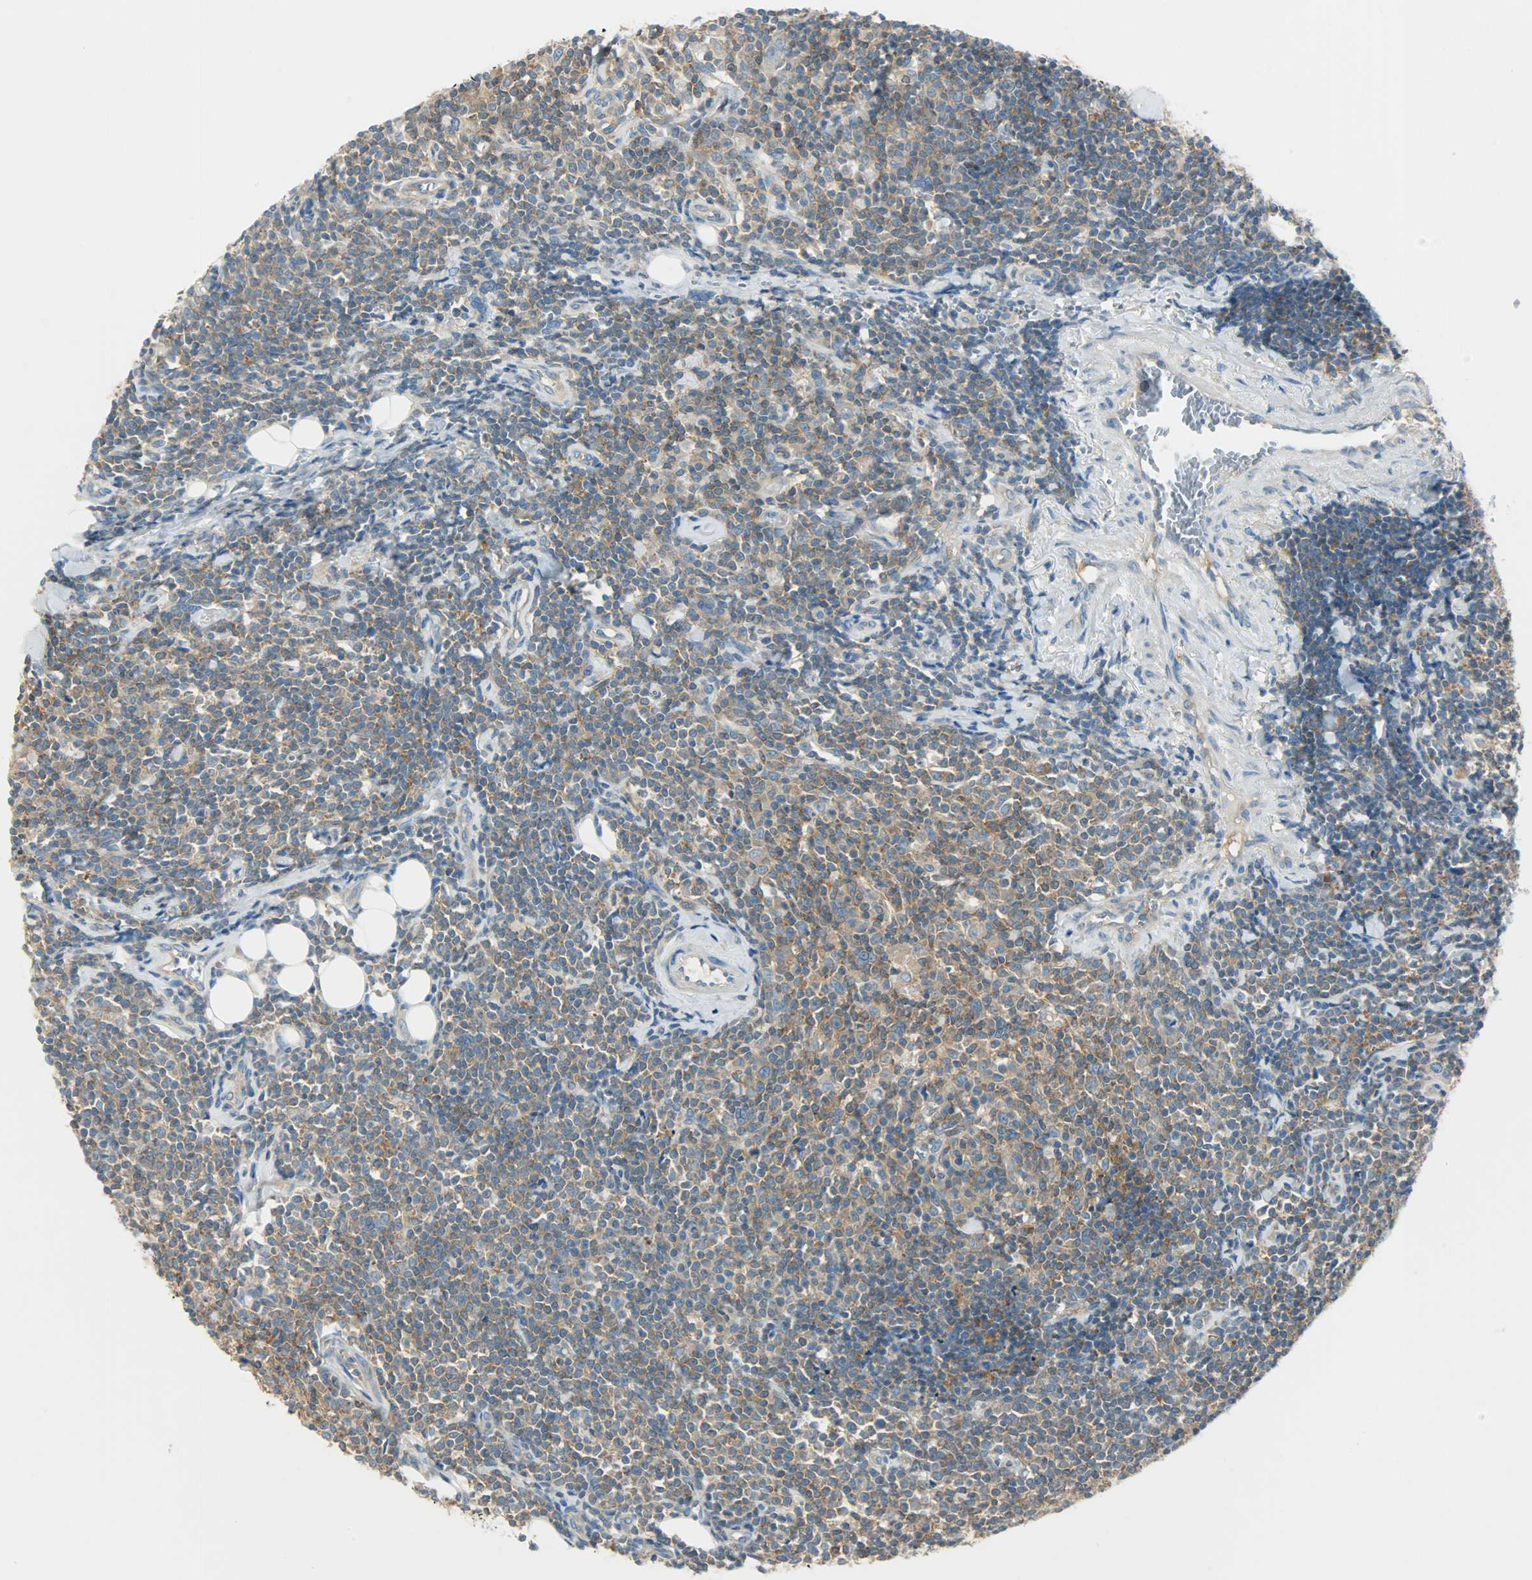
{"staining": {"intensity": "moderate", "quantity": ">75%", "location": "cytoplasmic/membranous"}, "tissue": "lymphoma", "cell_type": "Tumor cells", "image_type": "cancer", "snomed": [{"axis": "morphology", "description": "Malignant lymphoma, non-Hodgkin's type, Low grade"}, {"axis": "topography", "description": "Soft tissue"}], "caption": "Brown immunohistochemical staining in malignant lymphoma, non-Hodgkin's type (low-grade) exhibits moderate cytoplasmic/membranous positivity in approximately >75% of tumor cells.", "gene": "TSC22D2", "patient": {"sex": "male", "age": 92}}